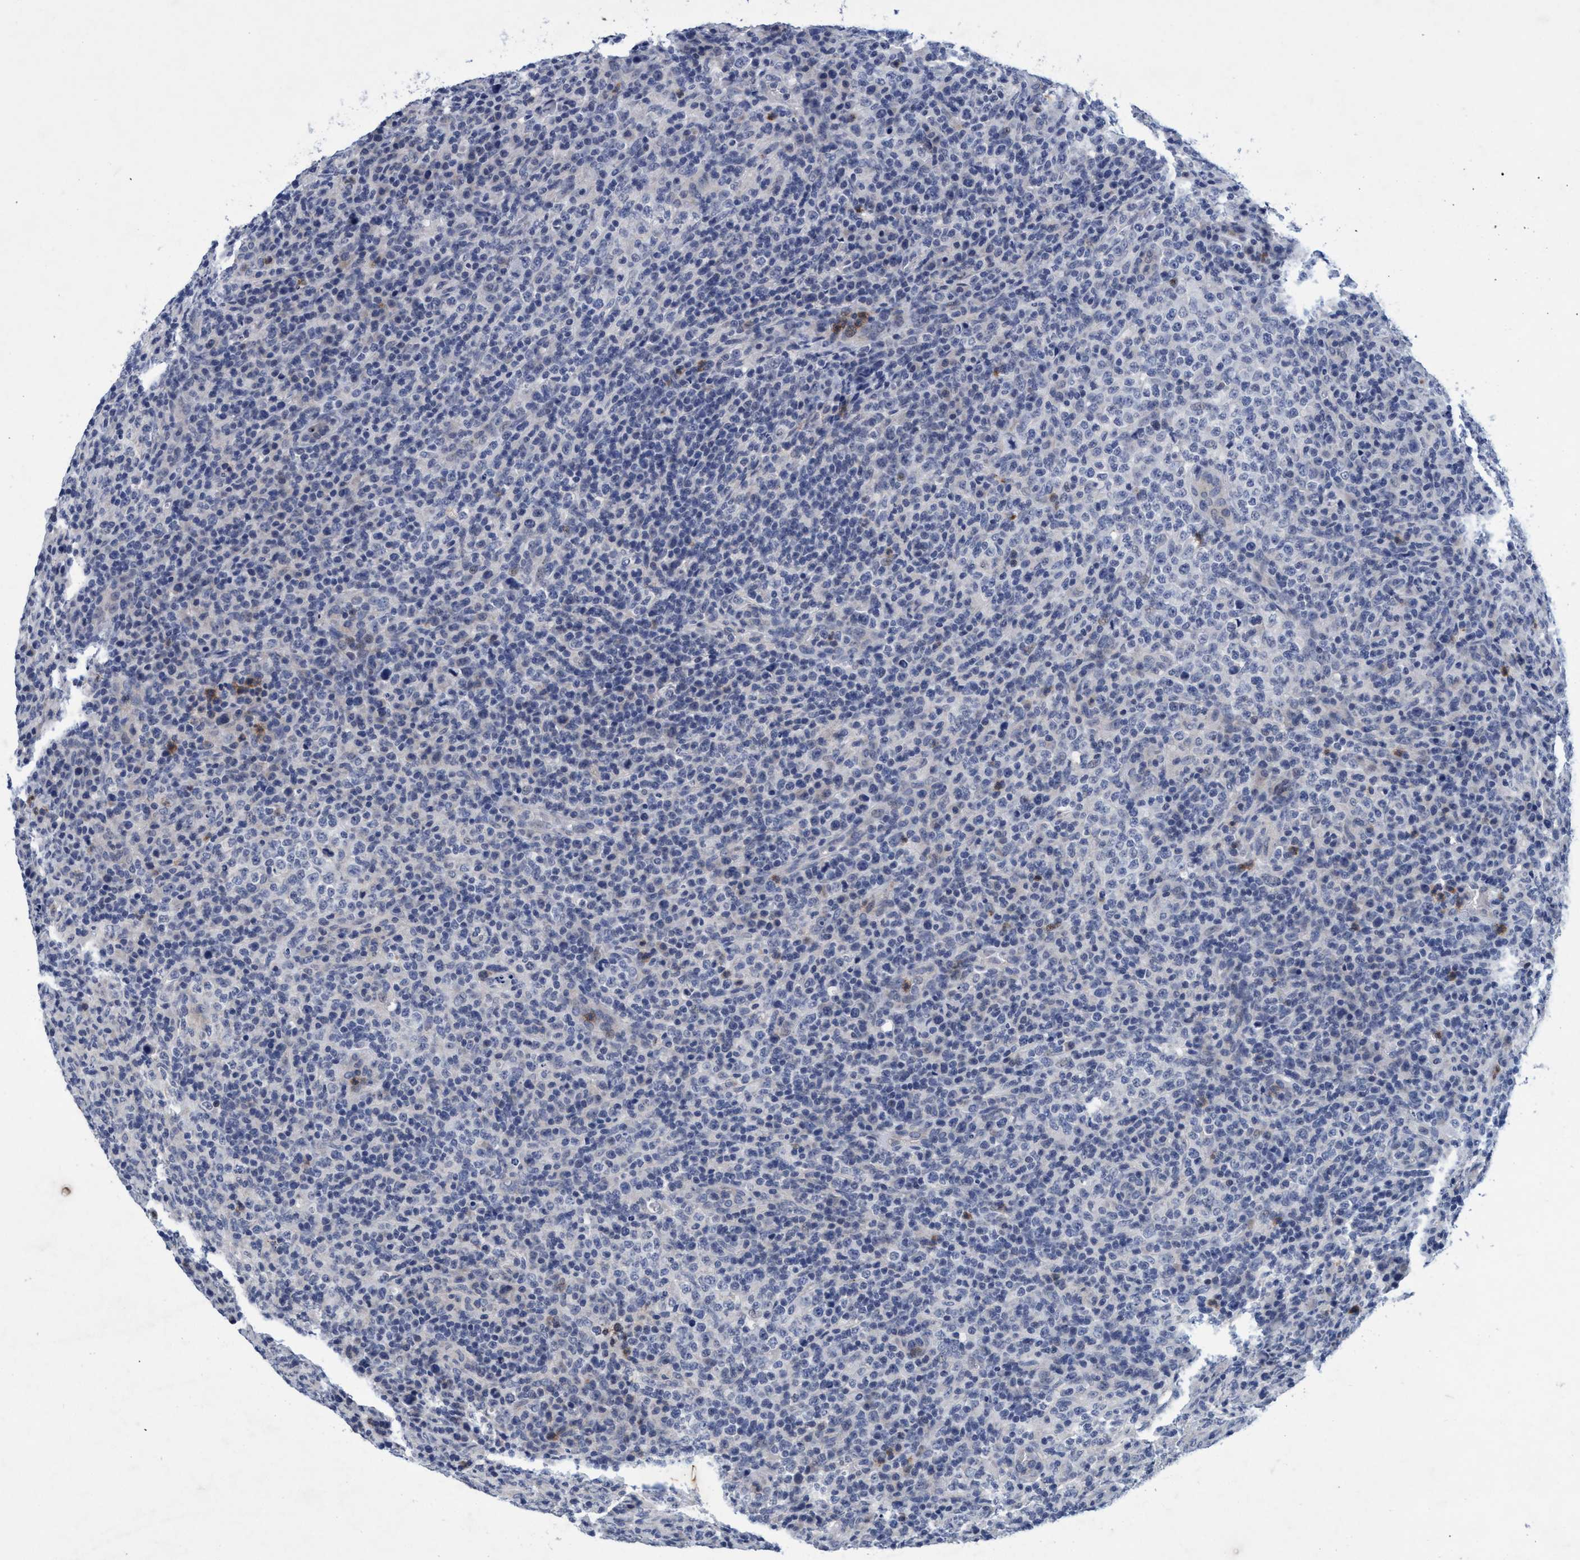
{"staining": {"intensity": "negative", "quantity": "none", "location": "none"}, "tissue": "lymphoma", "cell_type": "Tumor cells", "image_type": "cancer", "snomed": [{"axis": "morphology", "description": "Malignant lymphoma, non-Hodgkin's type, High grade"}, {"axis": "topography", "description": "Lymph node"}], "caption": "An image of human lymphoma is negative for staining in tumor cells. The staining was performed using DAB to visualize the protein expression in brown, while the nuclei were stained in blue with hematoxylin (Magnification: 20x).", "gene": "GRB14", "patient": {"sex": "female", "age": 76}}